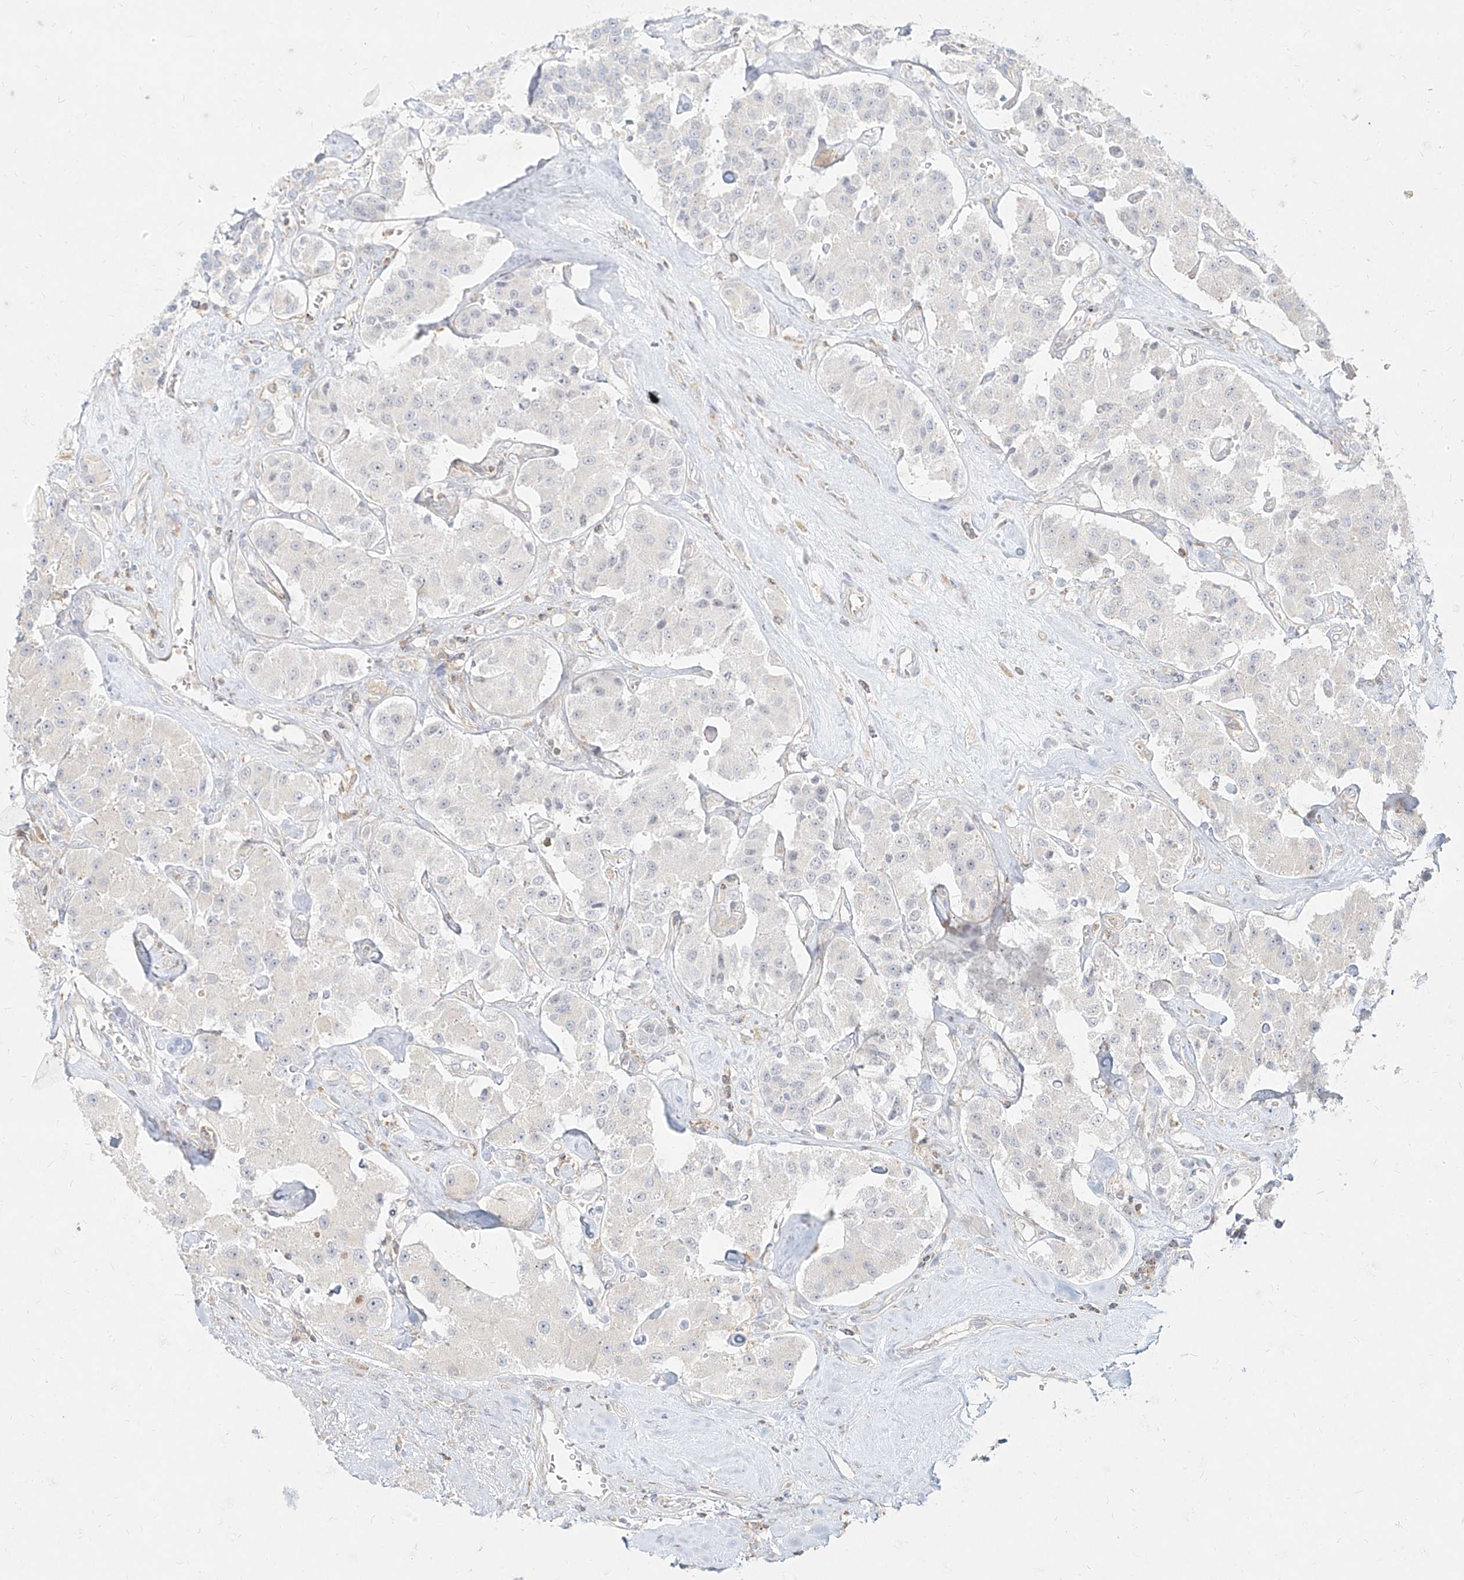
{"staining": {"intensity": "negative", "quantity": "none", "location": "none"}, "tissue": "carcinoid", "cell_type": "Tumor cells", "image_type": "cancer", "snomed": [{"axis": "morphology", "description": "Carcinoid, malignant, NOS"}, {"axis": "topography", "description": "Pancreas"}], "caption": "An image of malignant carcinoid stained for a protein shows no brown staining in tumor cells.", "gene": "SLC2A12", "patient": {"sex": "male", "age": 41}}